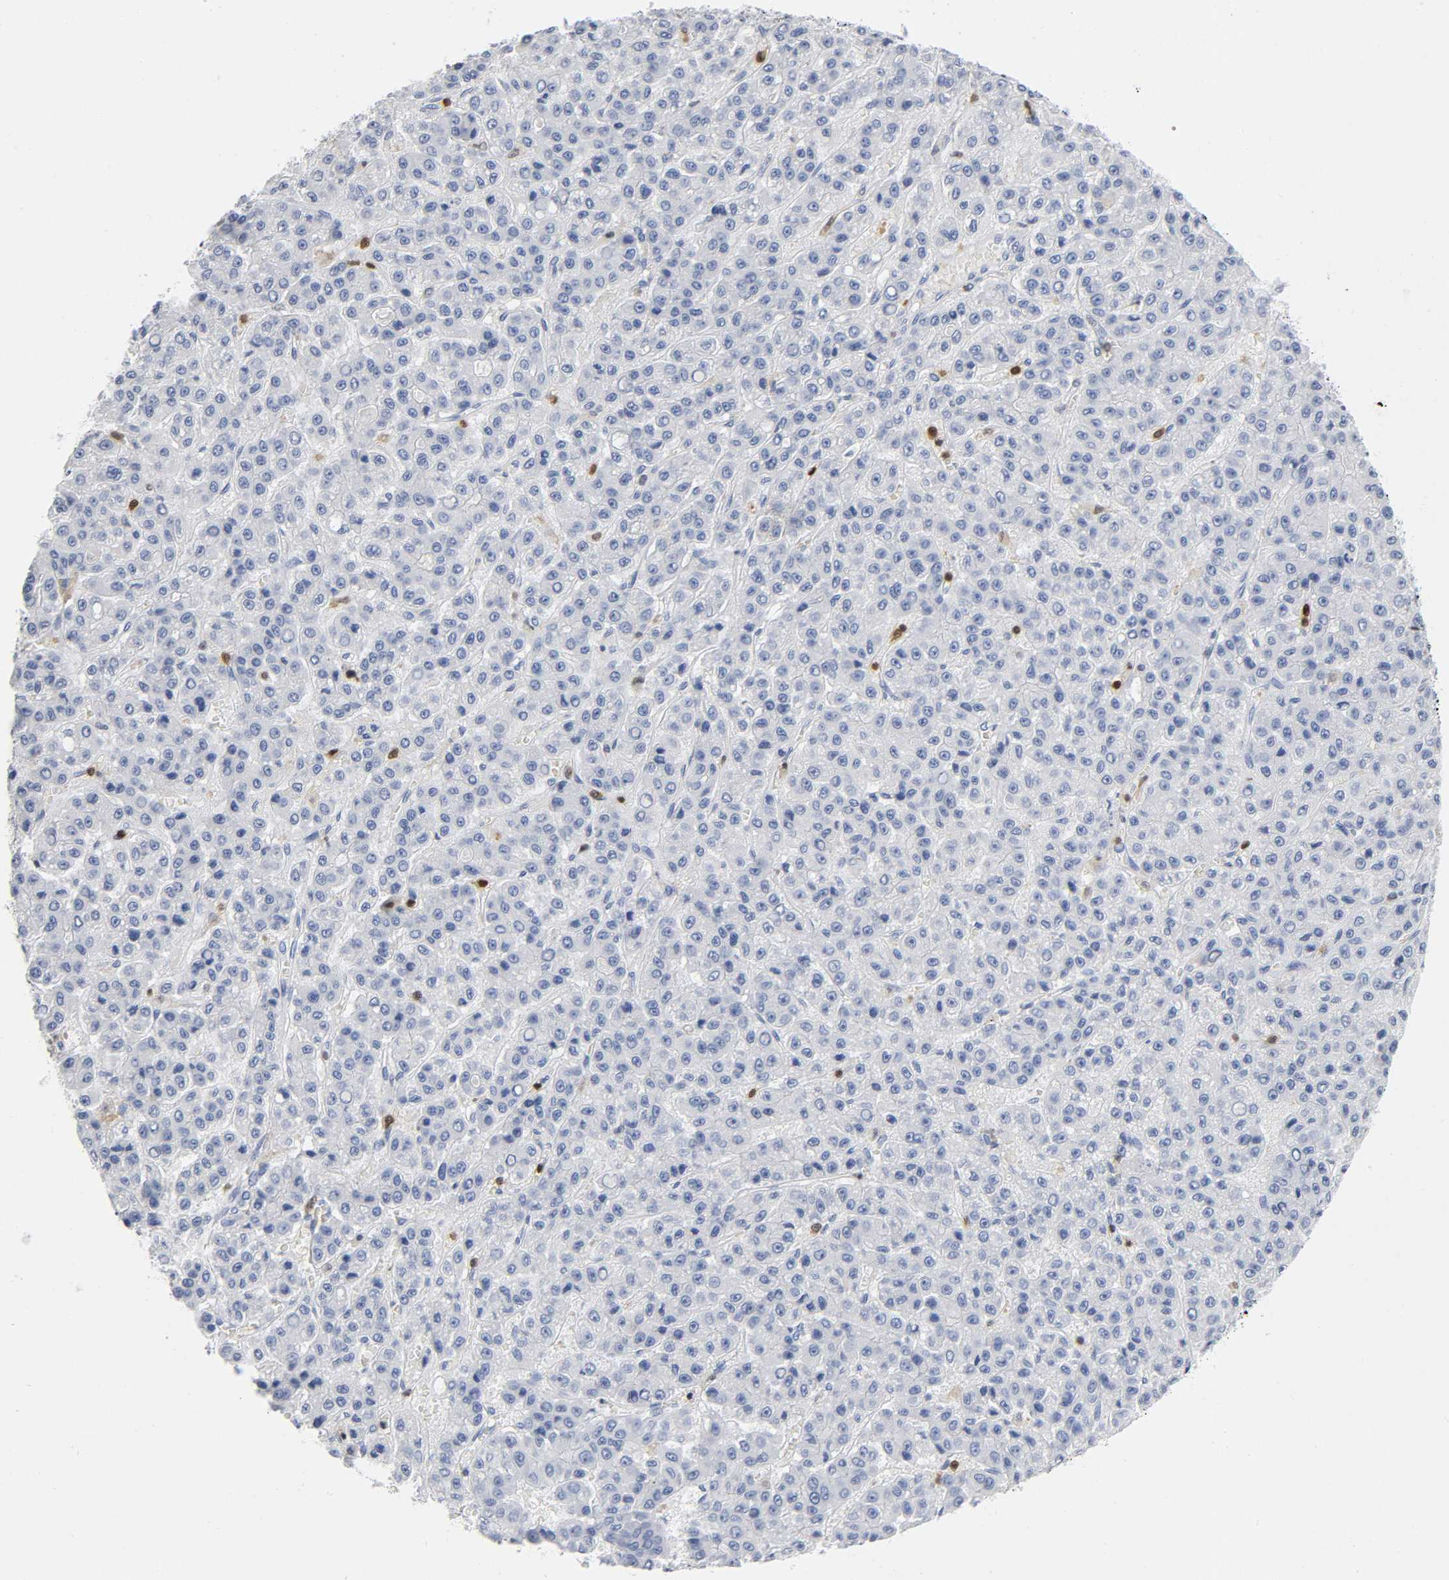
{"staining": {"intensity": "negative", "quantity": "none", "location": "none"}, "tissue": "liver cancer", "cell_type": "Tumor cells", "image_type": "cancer", "snomed": [{"axis": "morphology", "description": "Carcinoma, Hepatocellular, NOS"}, {"axis": "topography", "description": "Liver"}], "caption": "The immunohistochemistry (IHC) image has no significant staining in tumor cells of liver hepatocellular carcinoma tissue.", "gene": "DOK2", "patient": {"sex": "male", "age": 70}}